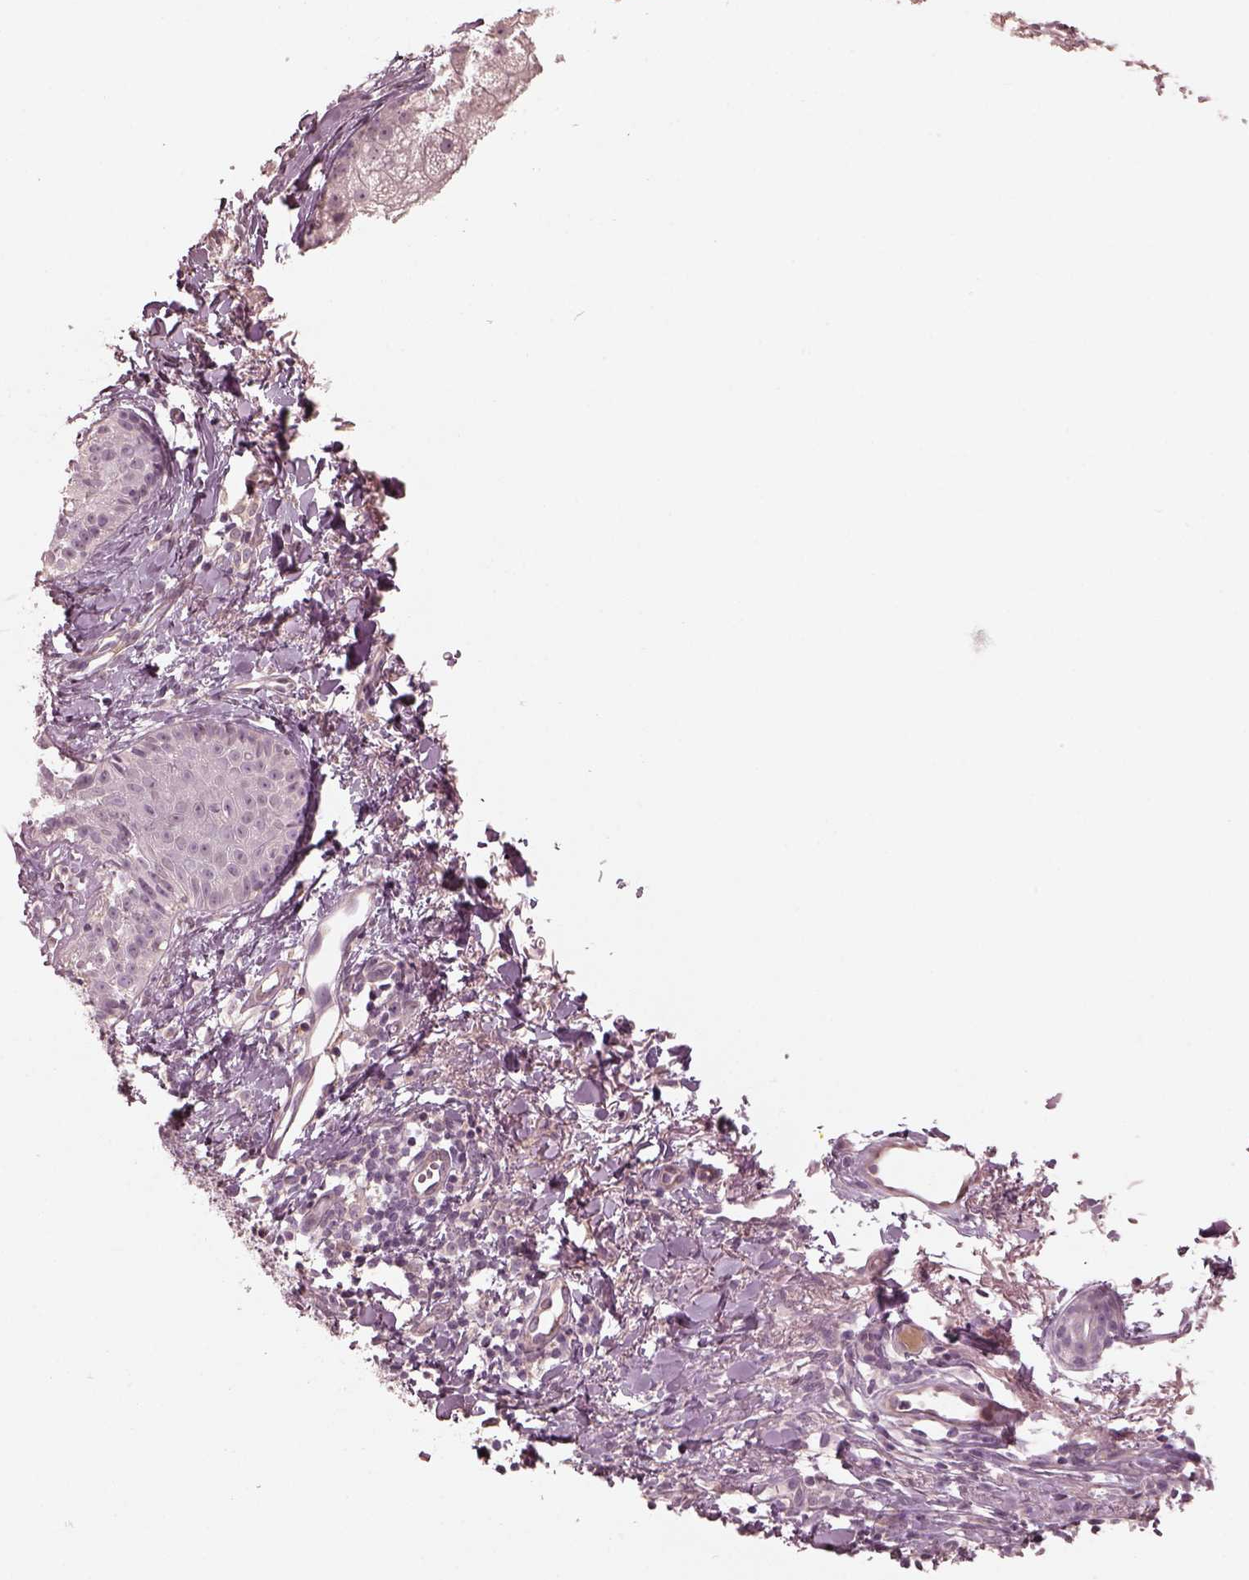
{"staining": {"intensity": "negative", "quantity": "none", "location": "none"}, "tissue": "skin cancer", "cell_type": "Tumor cells", "image_type": "cancer", "snomed": [{"axis": "morphology", "description": "Basal cell carcinoma"}, {"axis": "topography", "description": "Skin"}], "caption": "Immunohistochemistry (IHC) histopathology image of human skin basal cell carcinoma stained for a protein (brown), which exhibits no positivity in tumor cells.", "gene": "VWA5B1", "patient": {"sex": "male", "age": 72}}